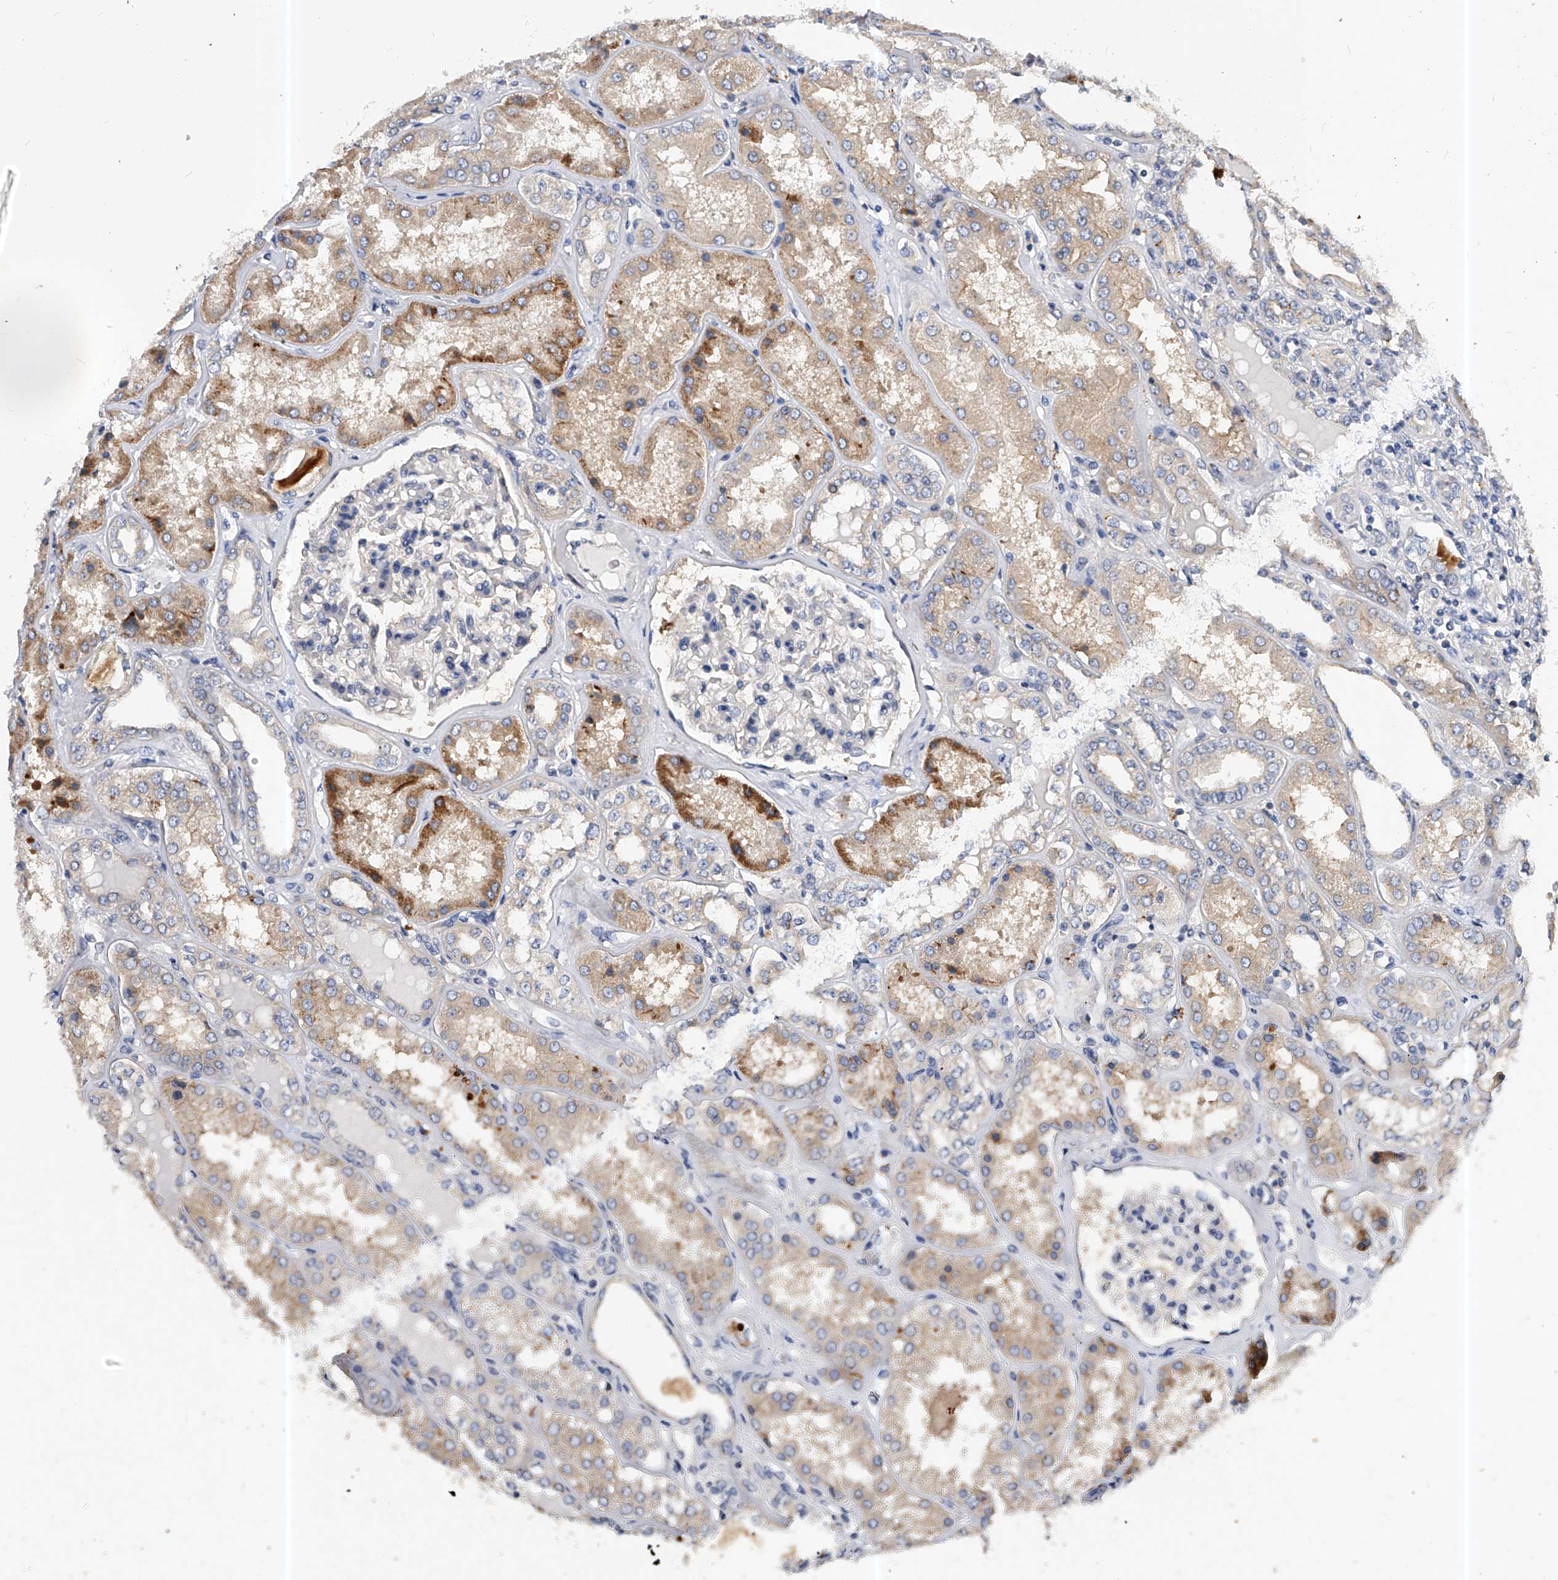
{"staining": {"intensity": "negative", "quantity": "none", "location": "none"}, "tissue": "kidney", "cell_type": "Cells in glomeruli", "image_type": "normal", "snomed": [{"axis": "morphology", "description": "Normal tissue, NOS"}, {"axis": "topography", "description": "Kidney"}], "caption": "A histopathology image of kidney stained for a protein displays no brown staining in cells in glomeruli. (DAB (3,3'-diaminobenzidine) IHC with hematoxylin counter stain).", "gene": "PPP5C", "patient": {"sex": "female", "age": 56}}